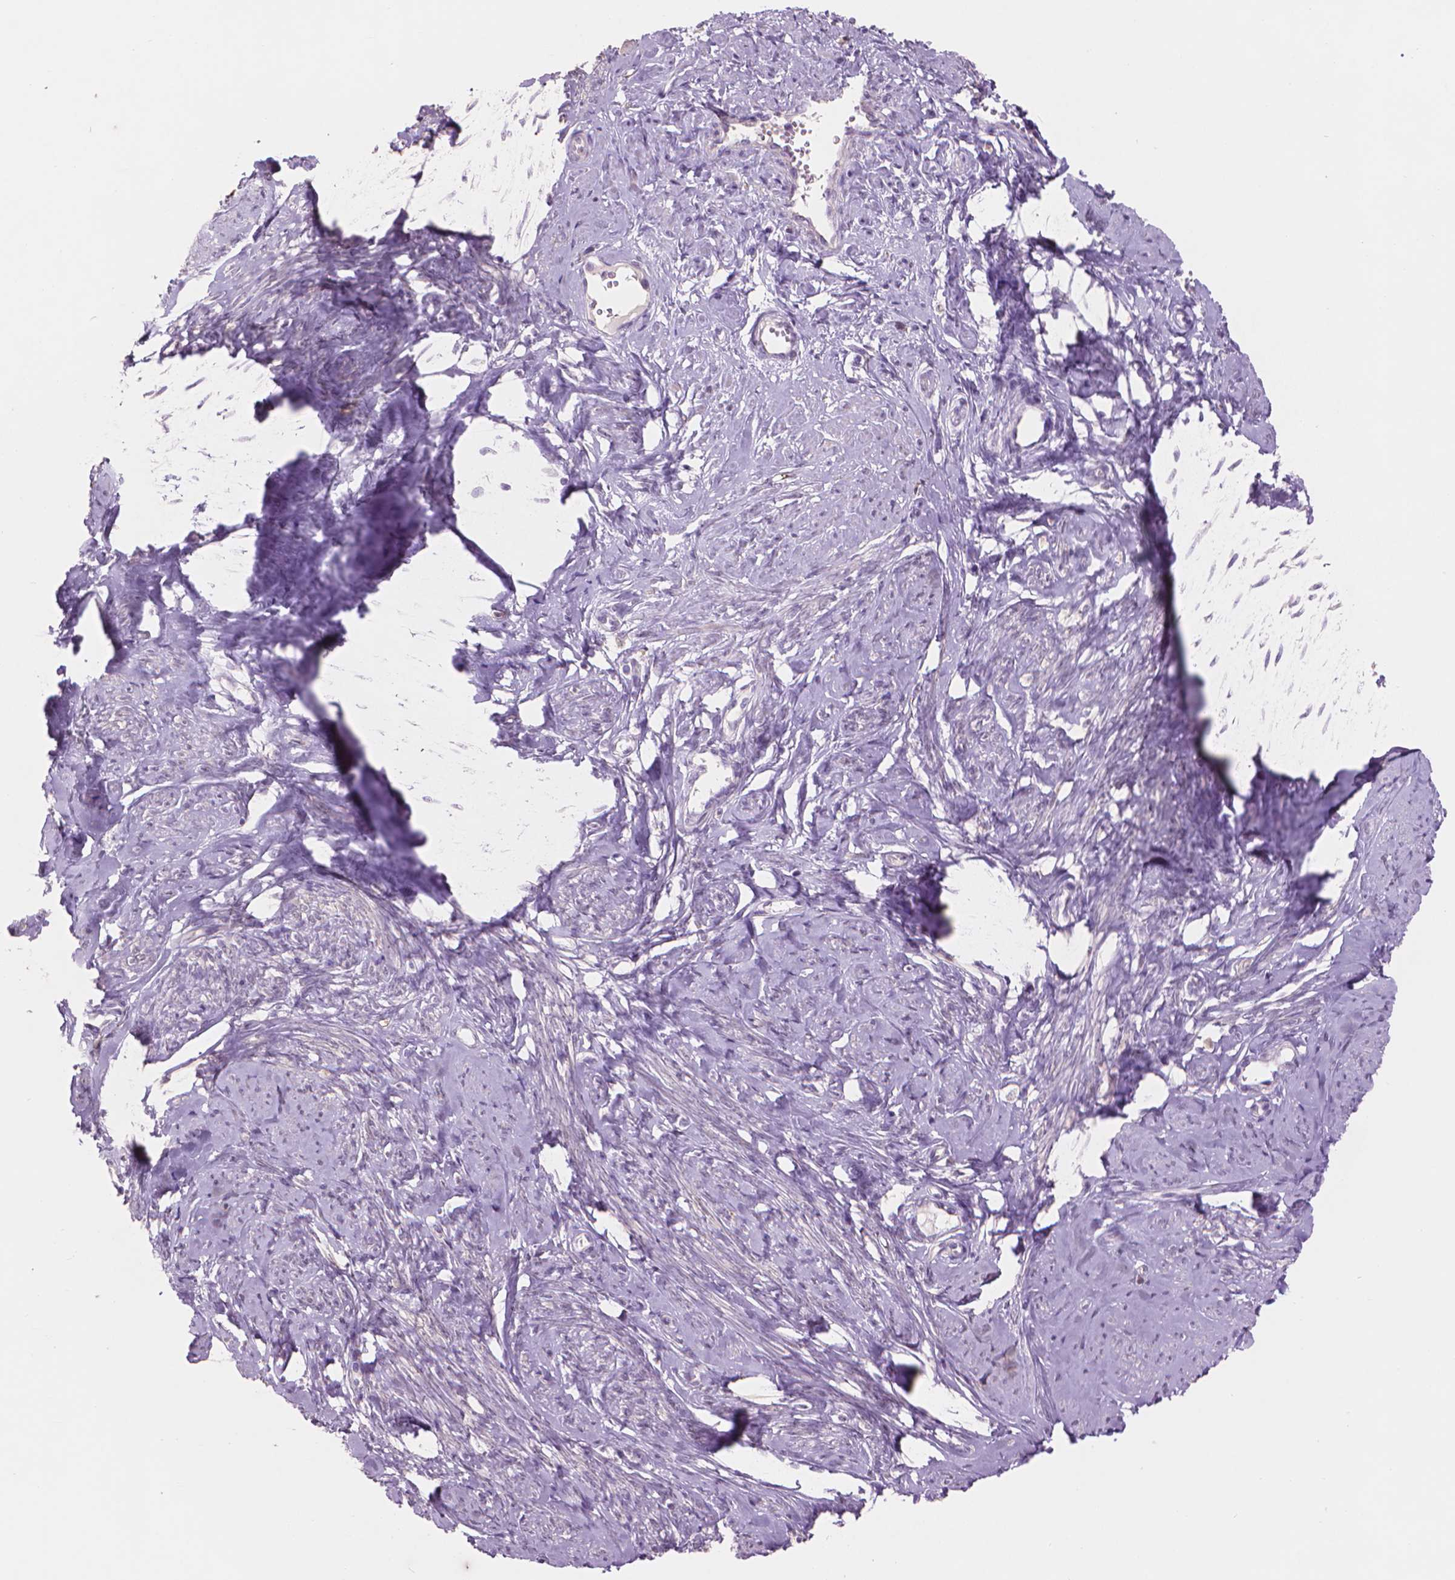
{"staining": {"intensity": "negative", "quantity": "none", "location": "none"}, "tissue": "smooth muscle", "cell_type": "Smooth muscle cells", "image_type": "normal", "snomed": [{"axis": "morphology", "description": "Normal tissue, NOS"}, {"axis": "topography", "description": "Smooth muscle"}], "caption": "Smooth muscle cells are negative for brown protein staining in unremarkable smooth muscle. (DAB immunohistochemistry visualized using brightfield microscopy, high magnification).", "gene": "ENO2", "patient": {"sex": "female", "age": 48}}